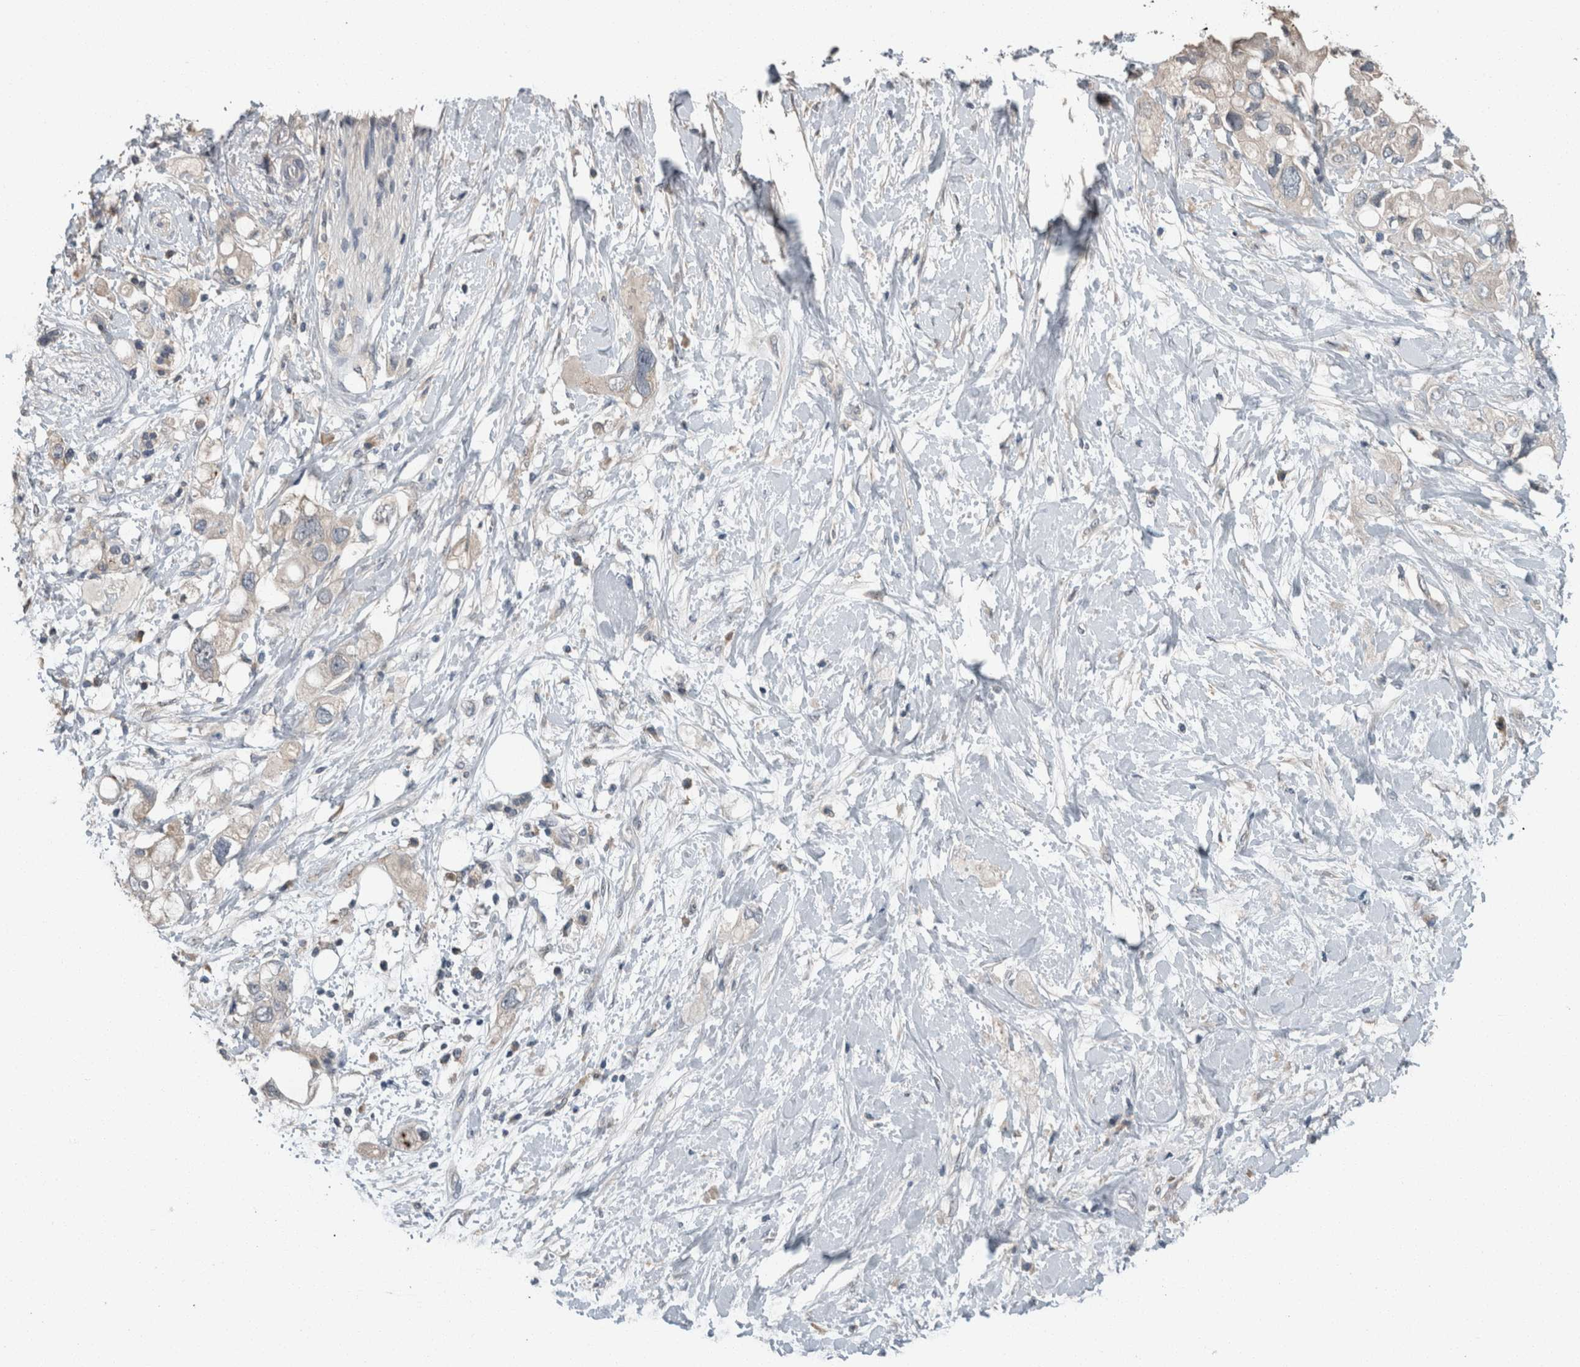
{"staining": {"intensity": "weak", "quantity": "25%-75%", "location": "cytoplasmic/membranous"}, "tissue": "pancreatic cancer", "cell_type": "Tumor cells", "image_type": "cancer", "snomed": [{"axis": "morphology", "description": "Adenocarcinoma, NOS"}, {"axis": "topography", "description": "Pancreas"}], "caption": "Pancreatic cancer (adenocarcinoma) stained with a protein marker reveals weak staining in tumor cells.", "gene": "KNTC1", "patient": {"sex": "female", "age": 56}}